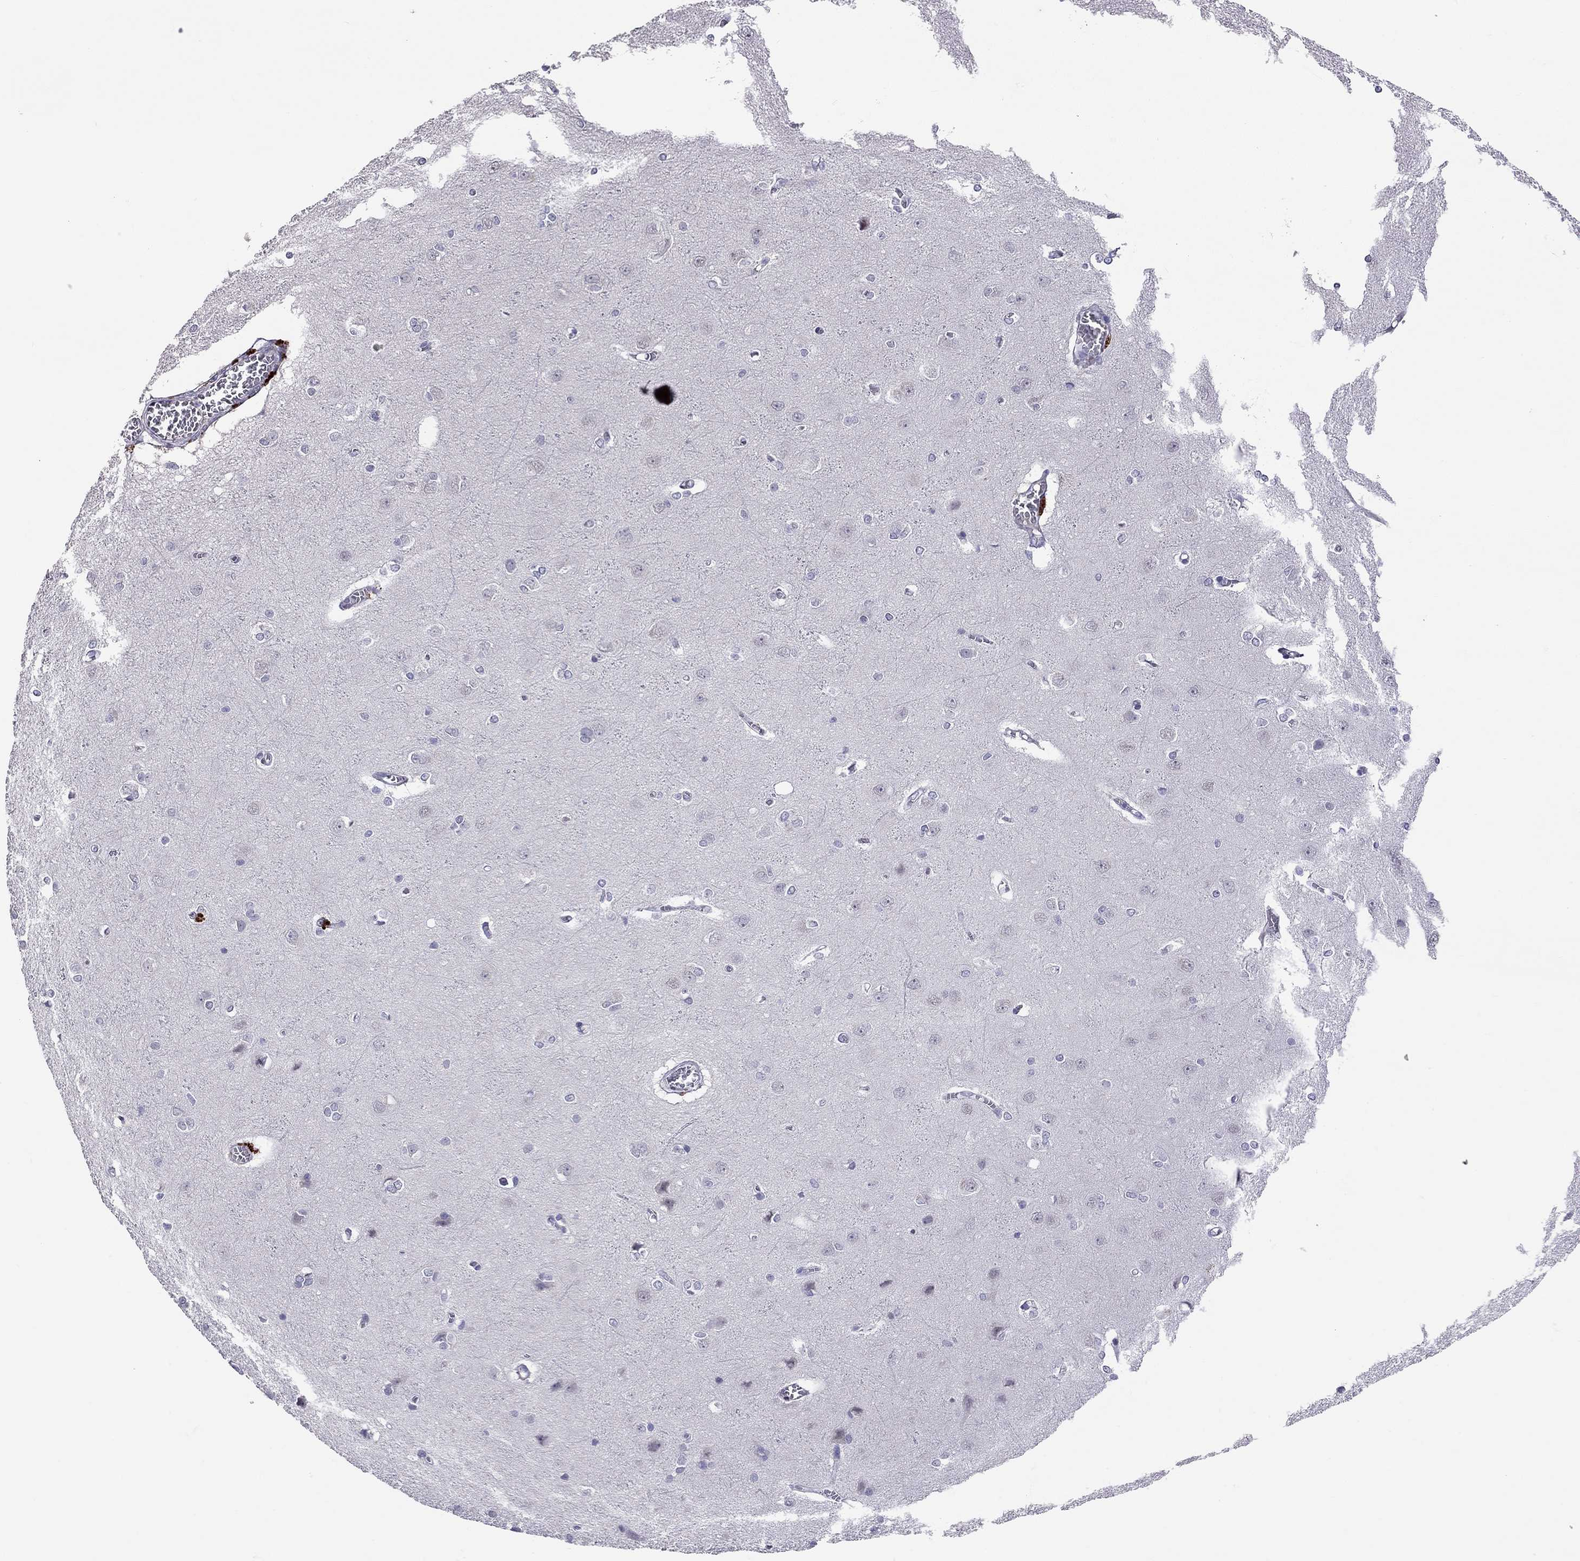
{"staining": {"intensity": "negative", "quantity": "none", "location": "none"}, "tissue": "cerebral cortex", "cell_type": "Endothelial cells", "image_type": "normal", "snomed": [{"axis": "morphology", "description": "Normal tissue, NOS"}, {"axis": "topography", "description": "Cerebral cortex"}], "caption": "This histopathology image is of benign cerebral cortex stained with immunohistochemistry (IHC) to label a protein in brown with the nuclei are counter-stained blue. There is no positivity in endothelial cells. (Stains: DAB immunohistochemistry with hematoxylin counter stain, Microscopy: brightfield microscopy at high magnification).", "gene": "C8orf88", "patient": {"sex": "male", "age": 37}}